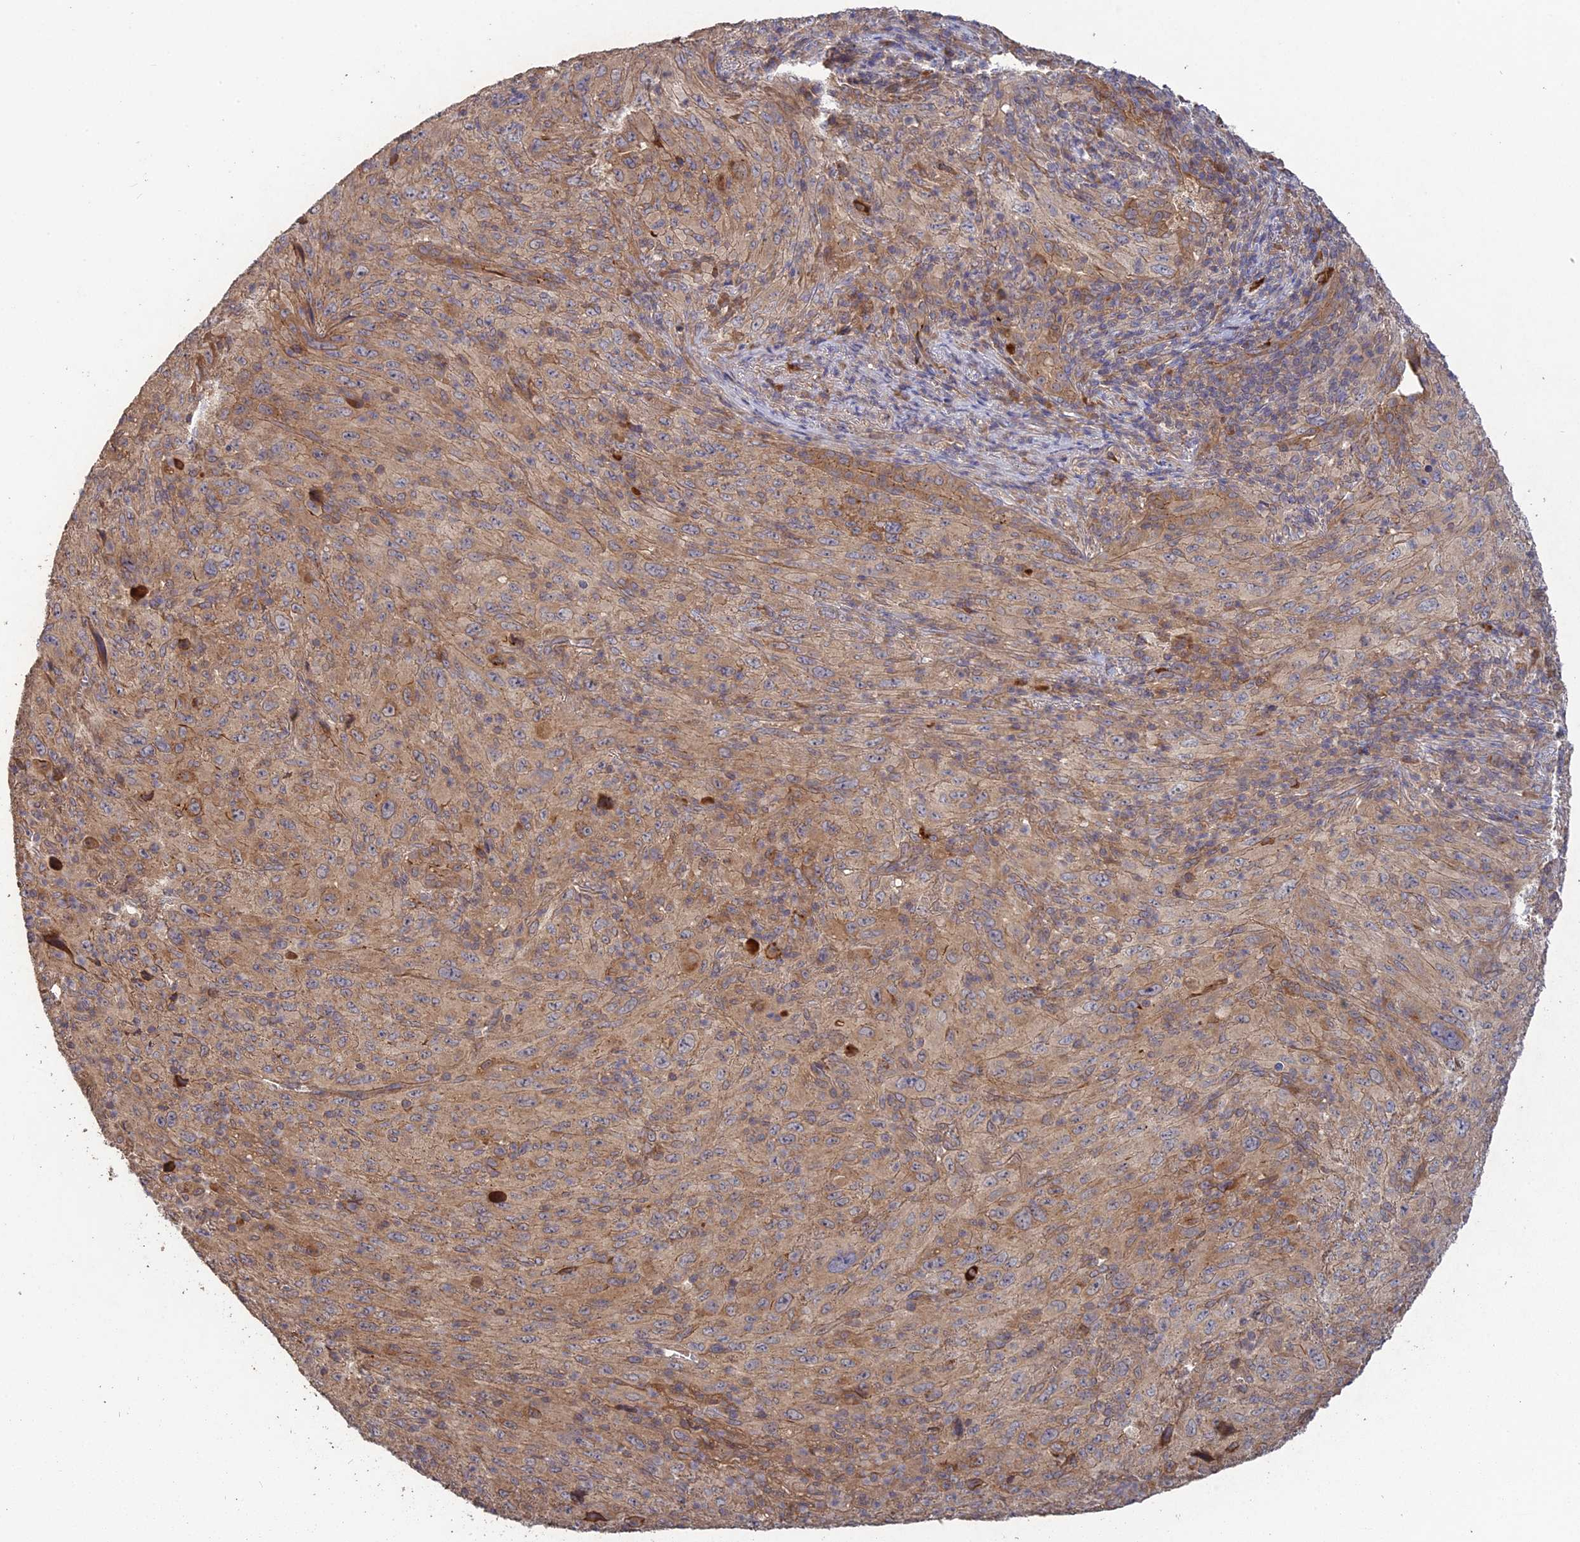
{"staining": {"intensity": "moderate", "quantity": "<25%", "location": "cytoplasmic/membranous"}, "tissue": "melanoma", "cell_type": "Tumor cells", "image_type": "cancer", "snomed": [{"axis": "morphology", "description": "Malignant melanoma, Metastatic site"}, {"axis": "topography", "description": "Skin"}], "caption": "Melanoma stained with immunohistochemistry (IHC) shows moderate cytoplasmic/membranous staining in about <25% of tumor cells. (Brightfield microscopy of DAB IHC at high magnification).", "gene": "ARHGAP40", "patient": {"sex": "female", "age": 56}}